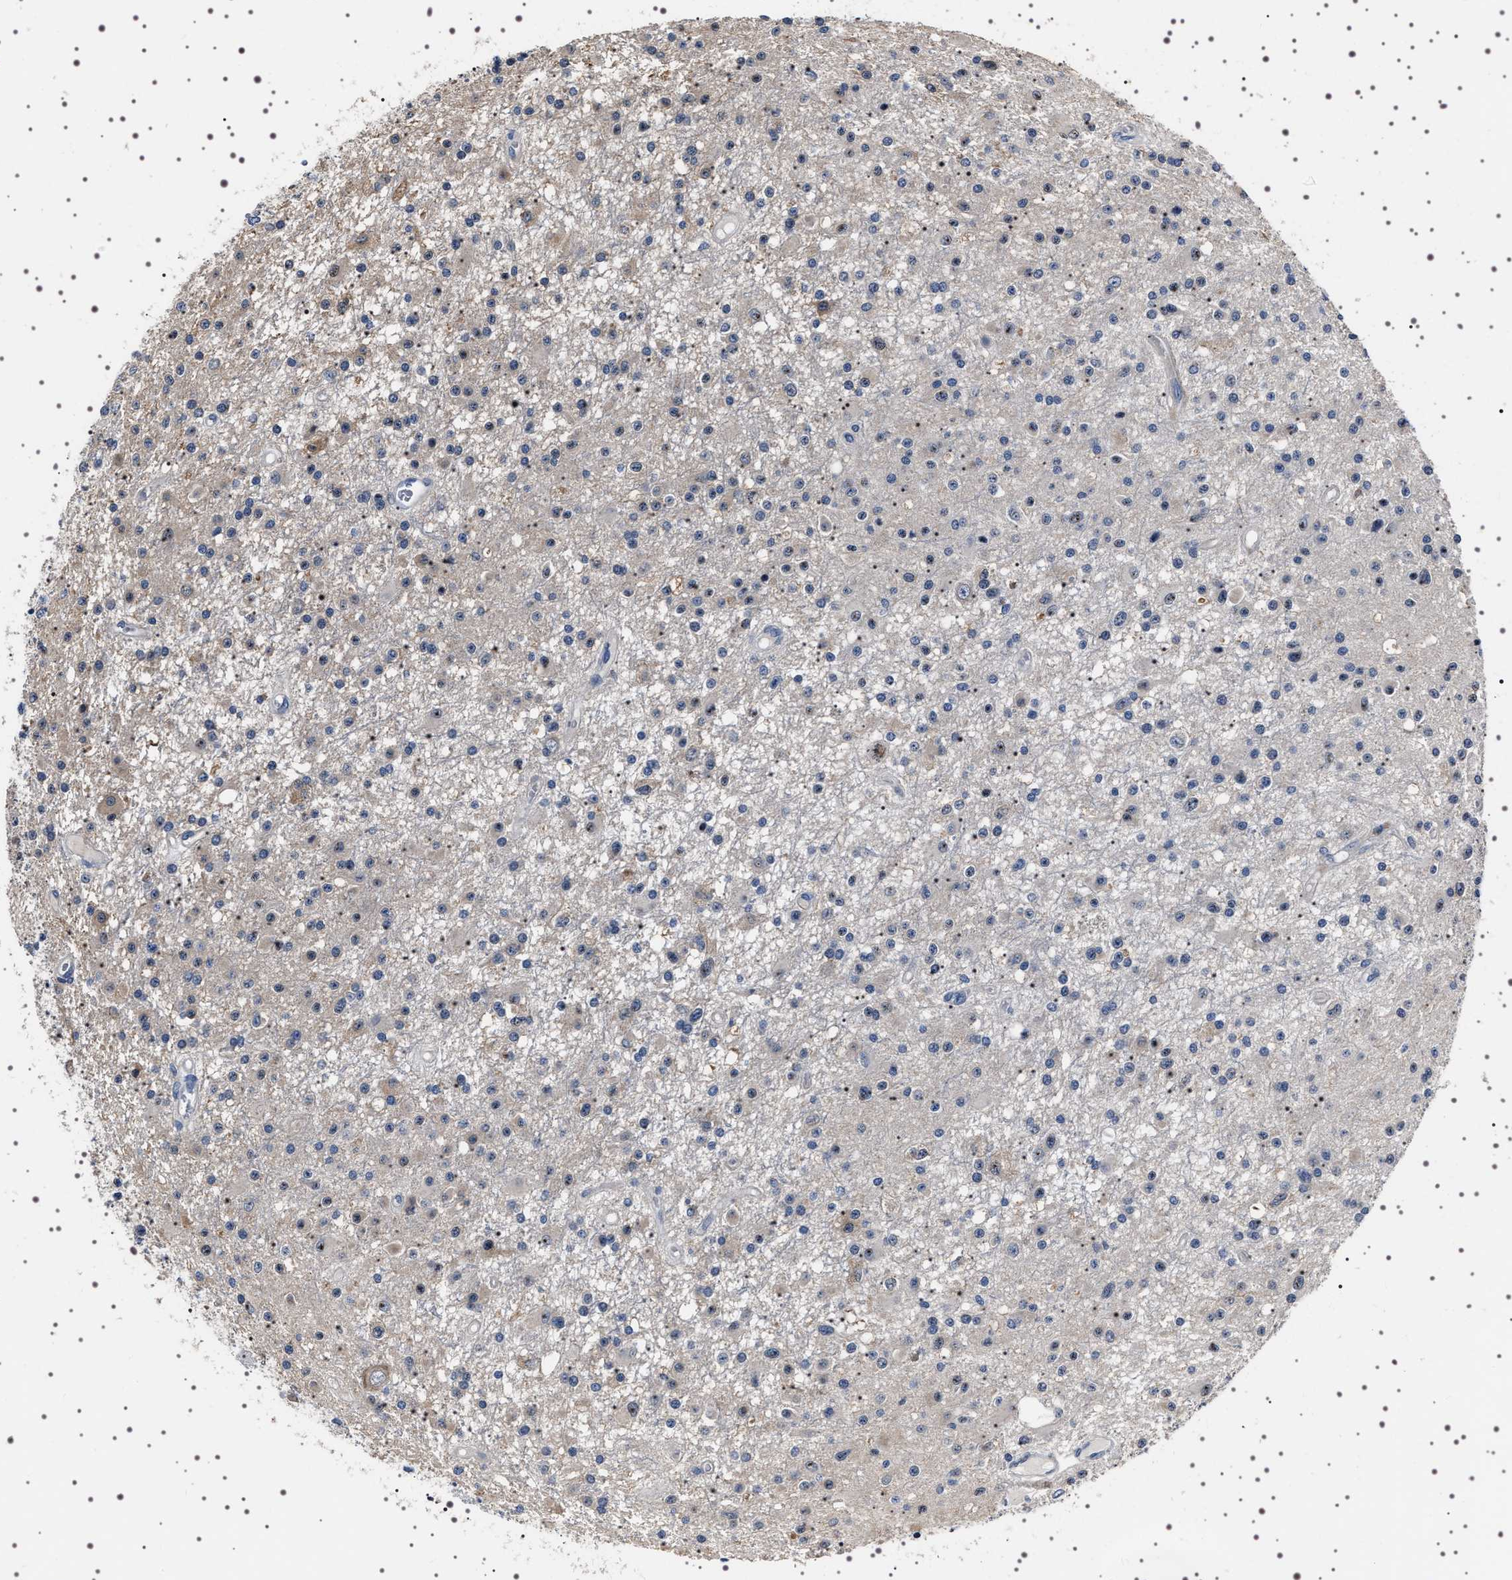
{"staining": {"intensity": "weak", "quantity": "<25%", "location": "cytoplasmic/membranous"}, "tissue": "glioma", "cell_type": "Tumor cells", "image_type": "cancer", "snomed": [{"axis": "morphology", "description": "Glioma, malignant, Low grade"}, {"axis": "topography", "description": "Brain"}], "caption": "Glioma was stained to show a protein in brown. There is no significant staining in tumor cells.", "gene": "TARBP1", "patient": {"sex": "male", "age": 58}}